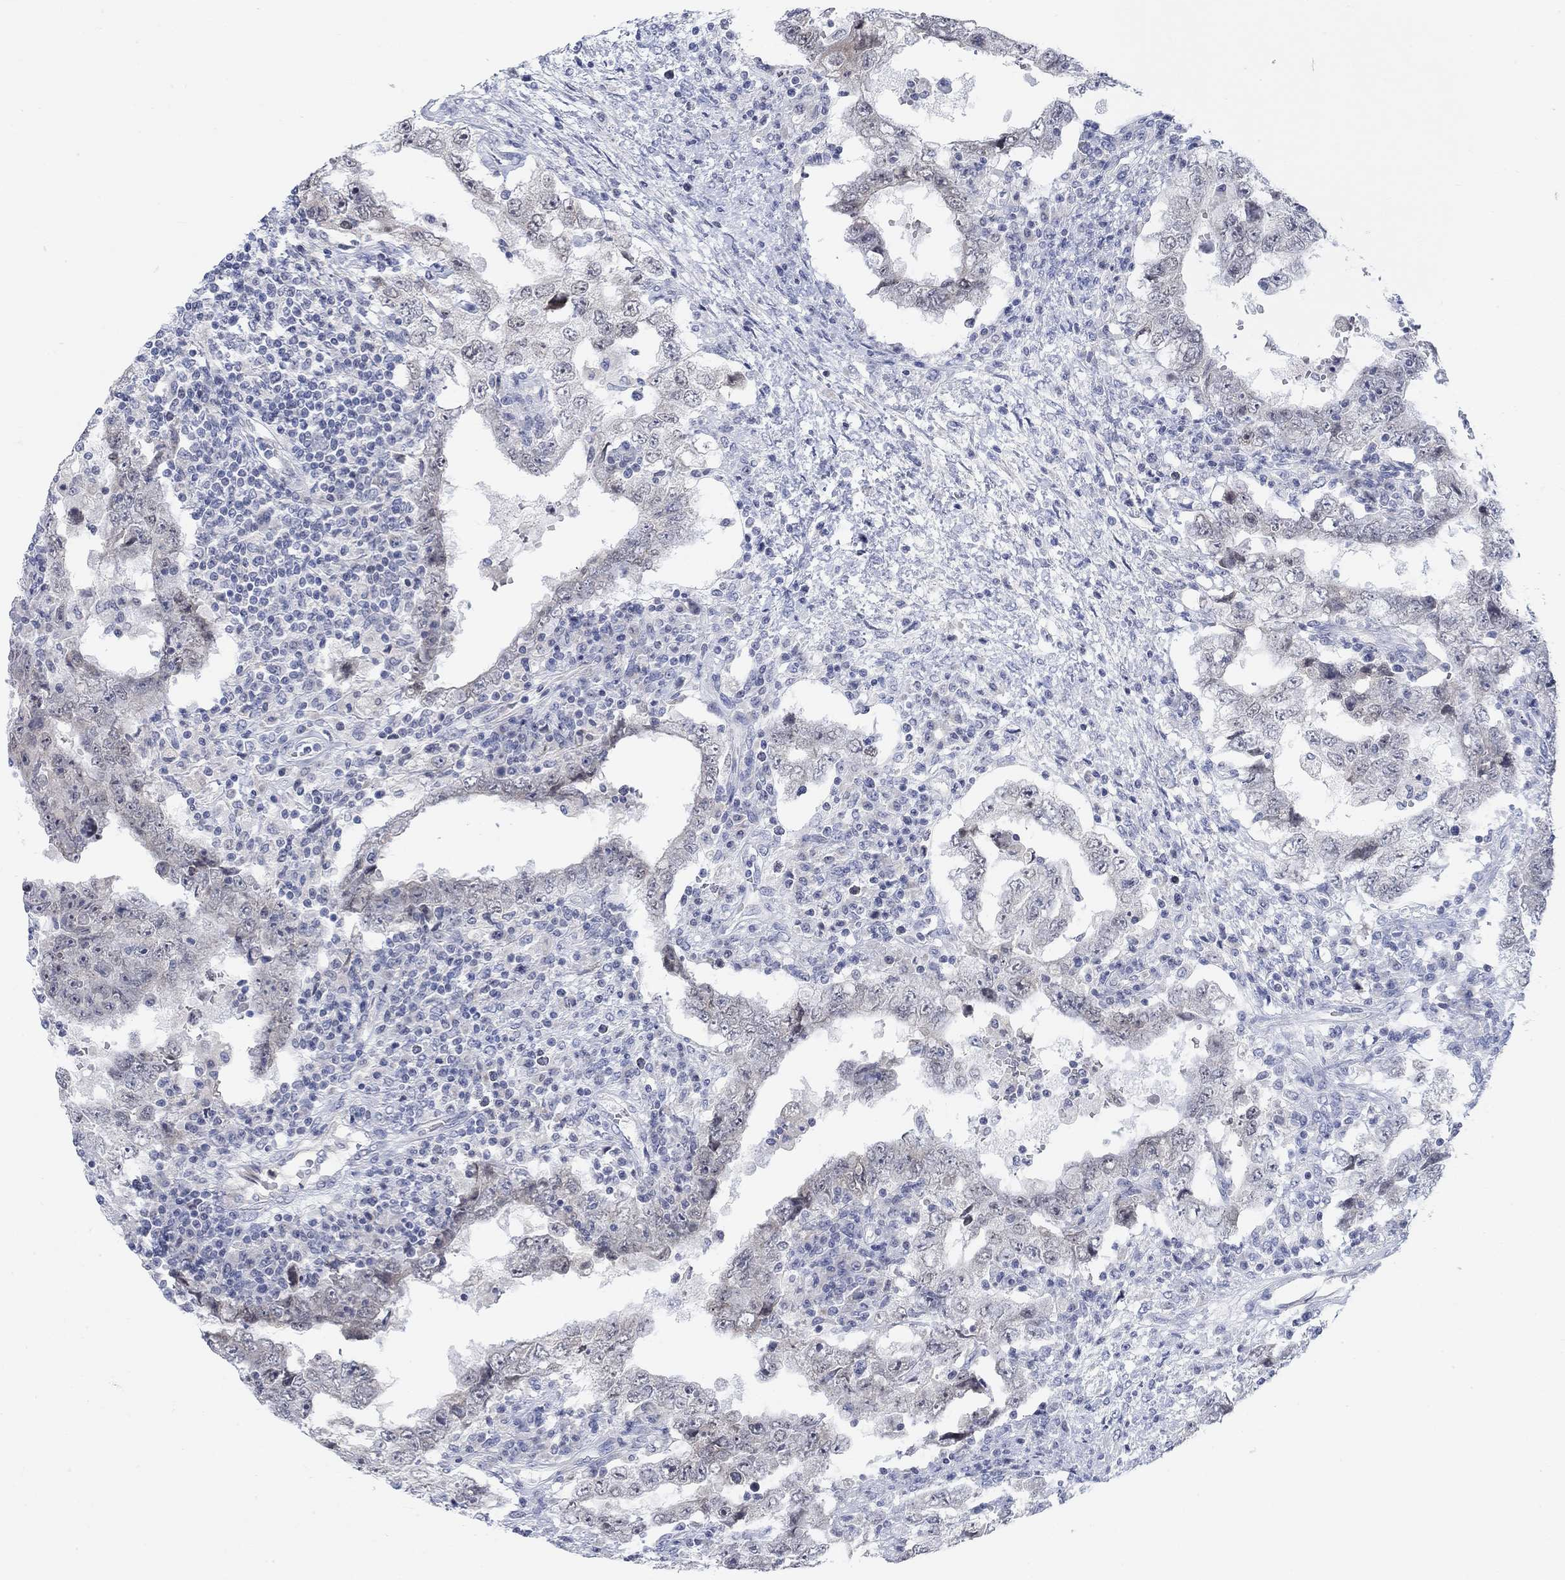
{"staining": {"intensity": "negative", "quantity": "none", "location": "none"}, "tissue": "testis cancer", "cell_type": "Tumor cells", "image_type": "cancer", "snomed": [{"axis": "morphology", "description": "Carcinoma, Embryonal, NOS"}, {"axis": "topography", "description": "Testis"}], "caption": "Tumor cells show no significant expression in testis cancer (embryonal carcinoma). Nuclei are stained in blue.", "gene": "ATP6V1E2", "patient": {"sex": "male", "age": 26}}